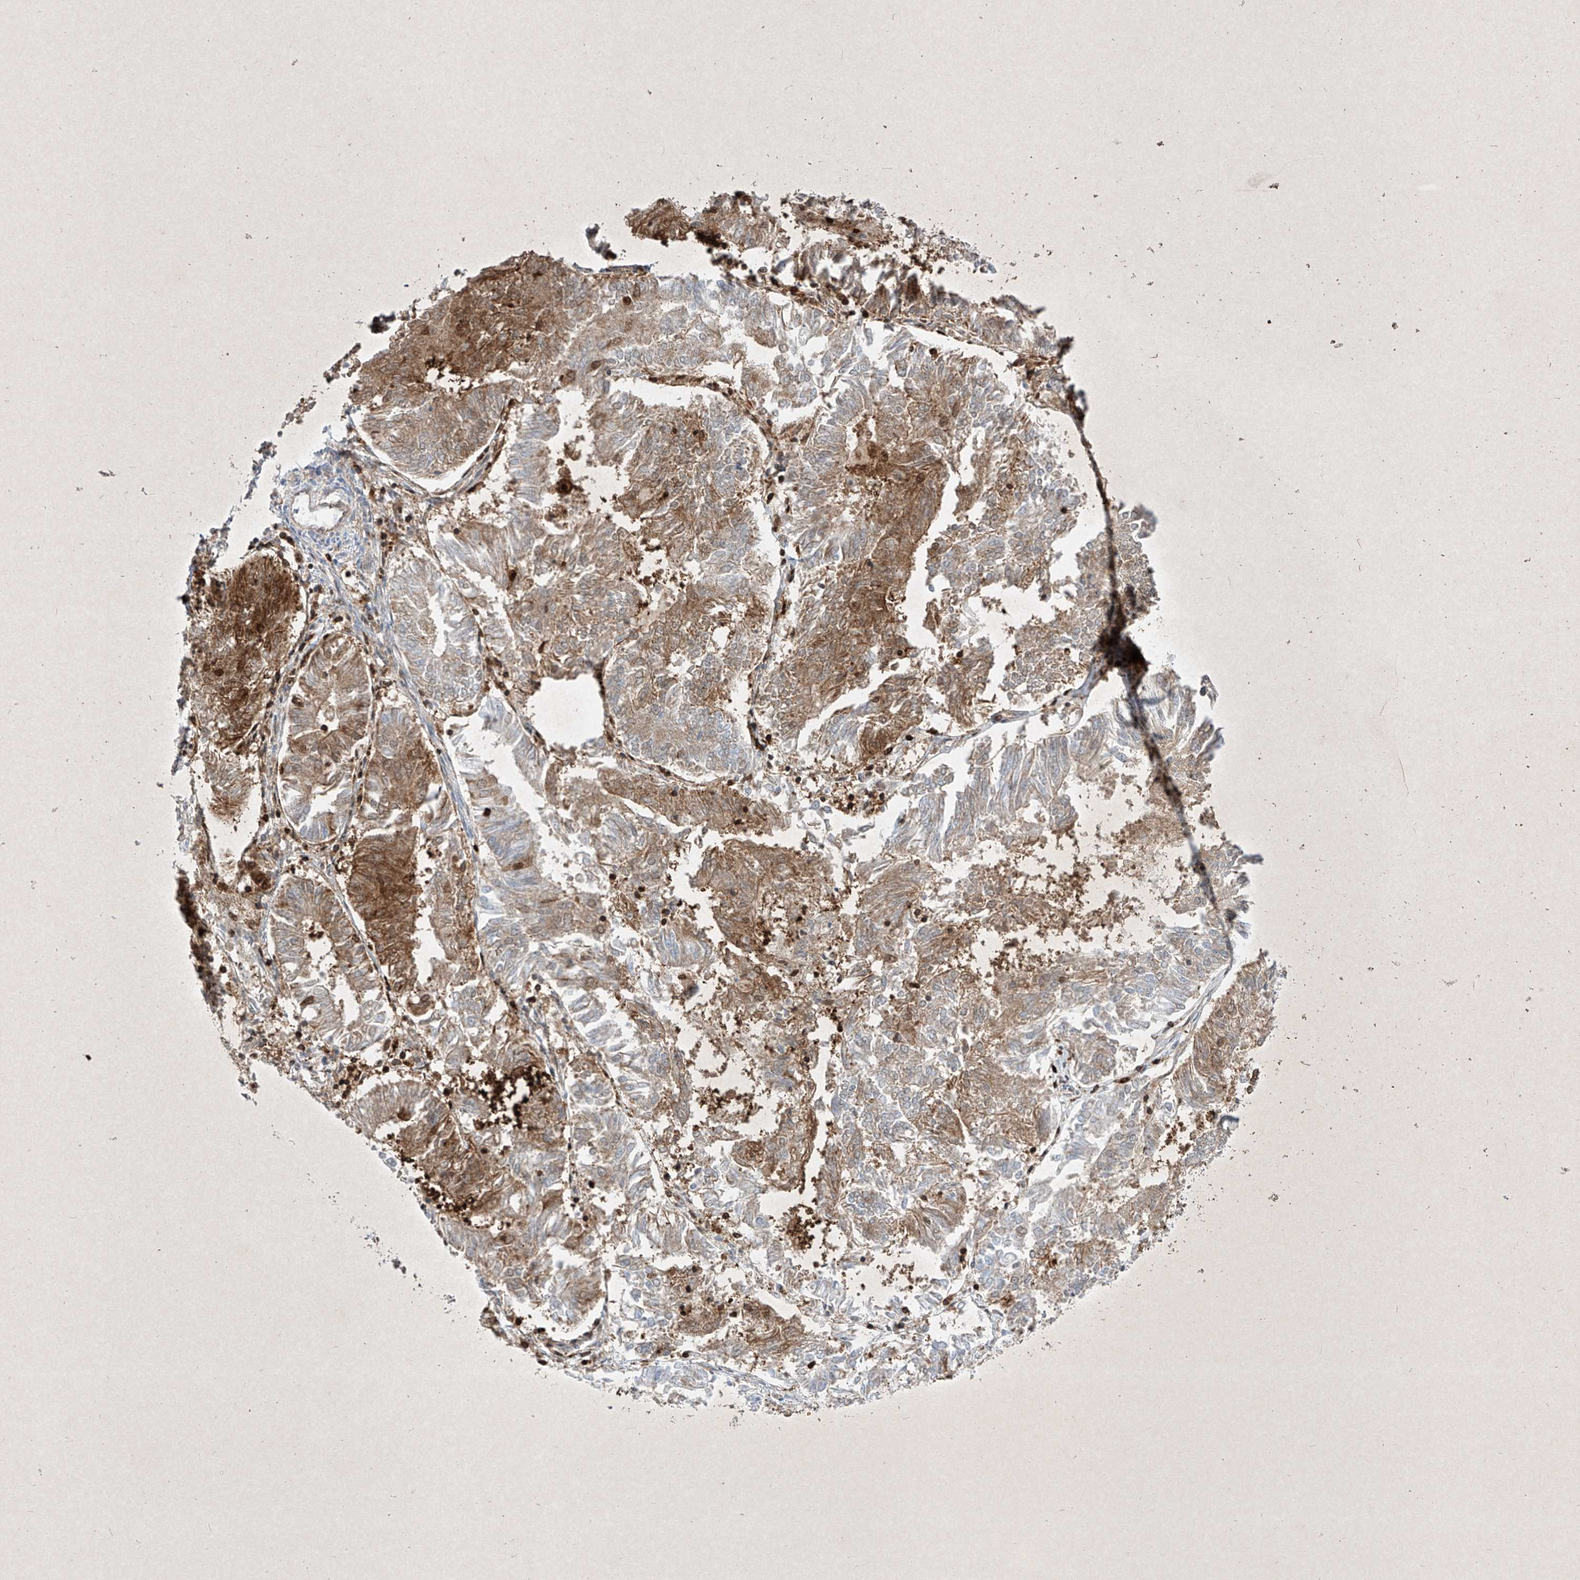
{"staining": {"intensity": "strong", "quantity": "25%-75%", "location": "cytoplasmic/membranous,nuclear"}, "tissue": "endometrial cancer", "cell_type": "Tumor cells", "image_type": "cancer", "snomed": [{"axis": "morphology", "description": "Adenocarcinoma, NOS"}, {"axis": "topography", "description": "Endometrium"}], "caption": "There is high levels of strong cytoplasmic/membranous and nuclear expression in tumor cells of endometrial adenocarcinoma, as demonstrated by immunohistochemical staining (brown color).", "gene": "PSMB10", "patient": {"sex": "female", "age": 58}}